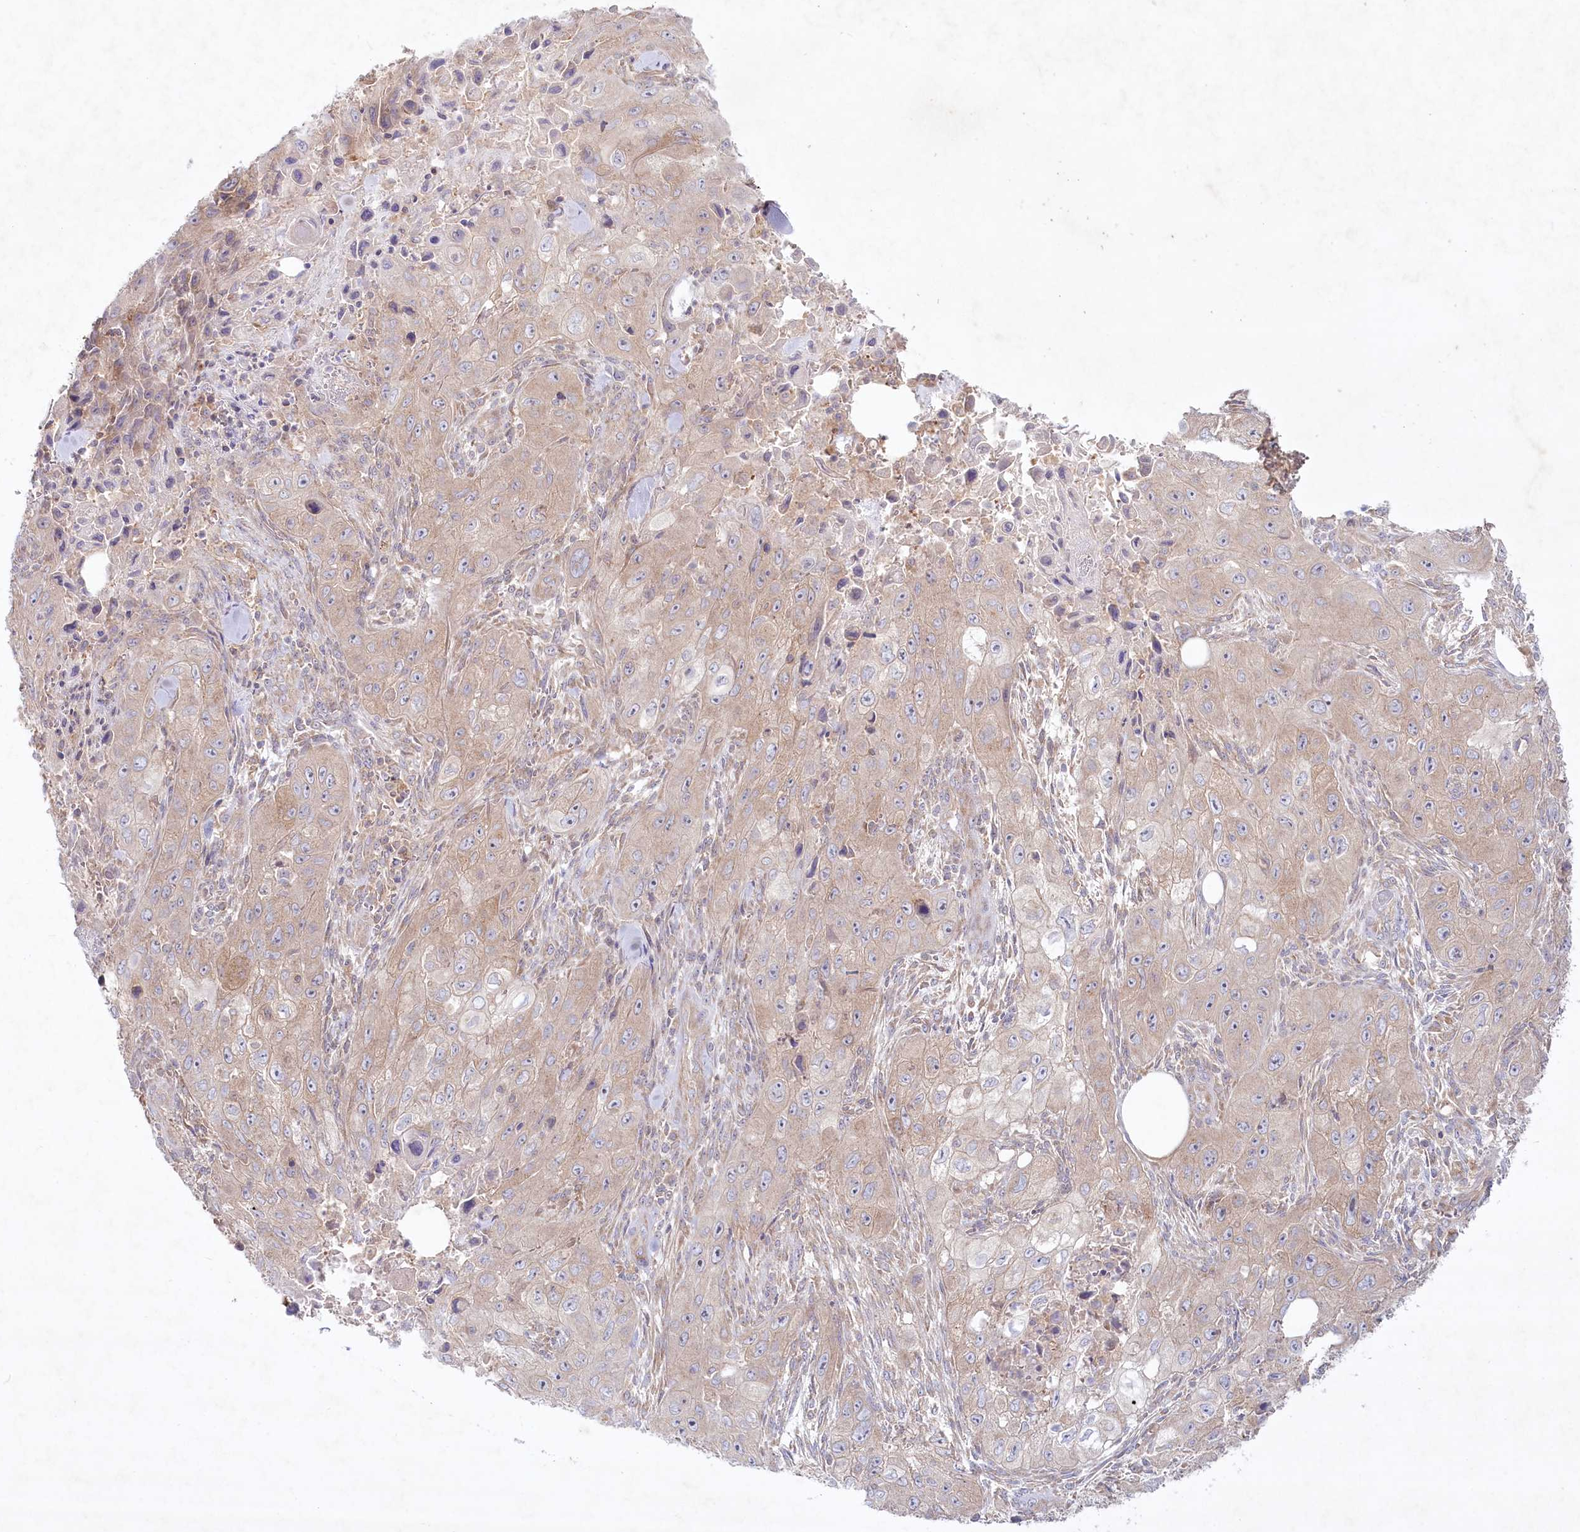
{"staining": {"intensity": "weak", "quantity": "25%-75%", "location": "cytoplasmic/membranous"}, "tissue": "skin cancer", "cell_type": "Tumor cells", "image_type": "cancer", "snomed": [{"axis": "morphology", "description": "Squamous cell carcinoma, NOS"}, {"axis": "topography", "description": "Skin"}, {"axis": "topography", "description": "Subcutis"}], "caption": "Immunohistochemistry (IHC) (DAB (3,3'-diaminobenzidine)) staining of human skin squamous cell carcinoma exhibits weak cytoplasmic/membranous protein staining in about 25%-75% of tumor cells.", "gene": "TNIP1", "patient": {"sex": "male", "age": 73}}